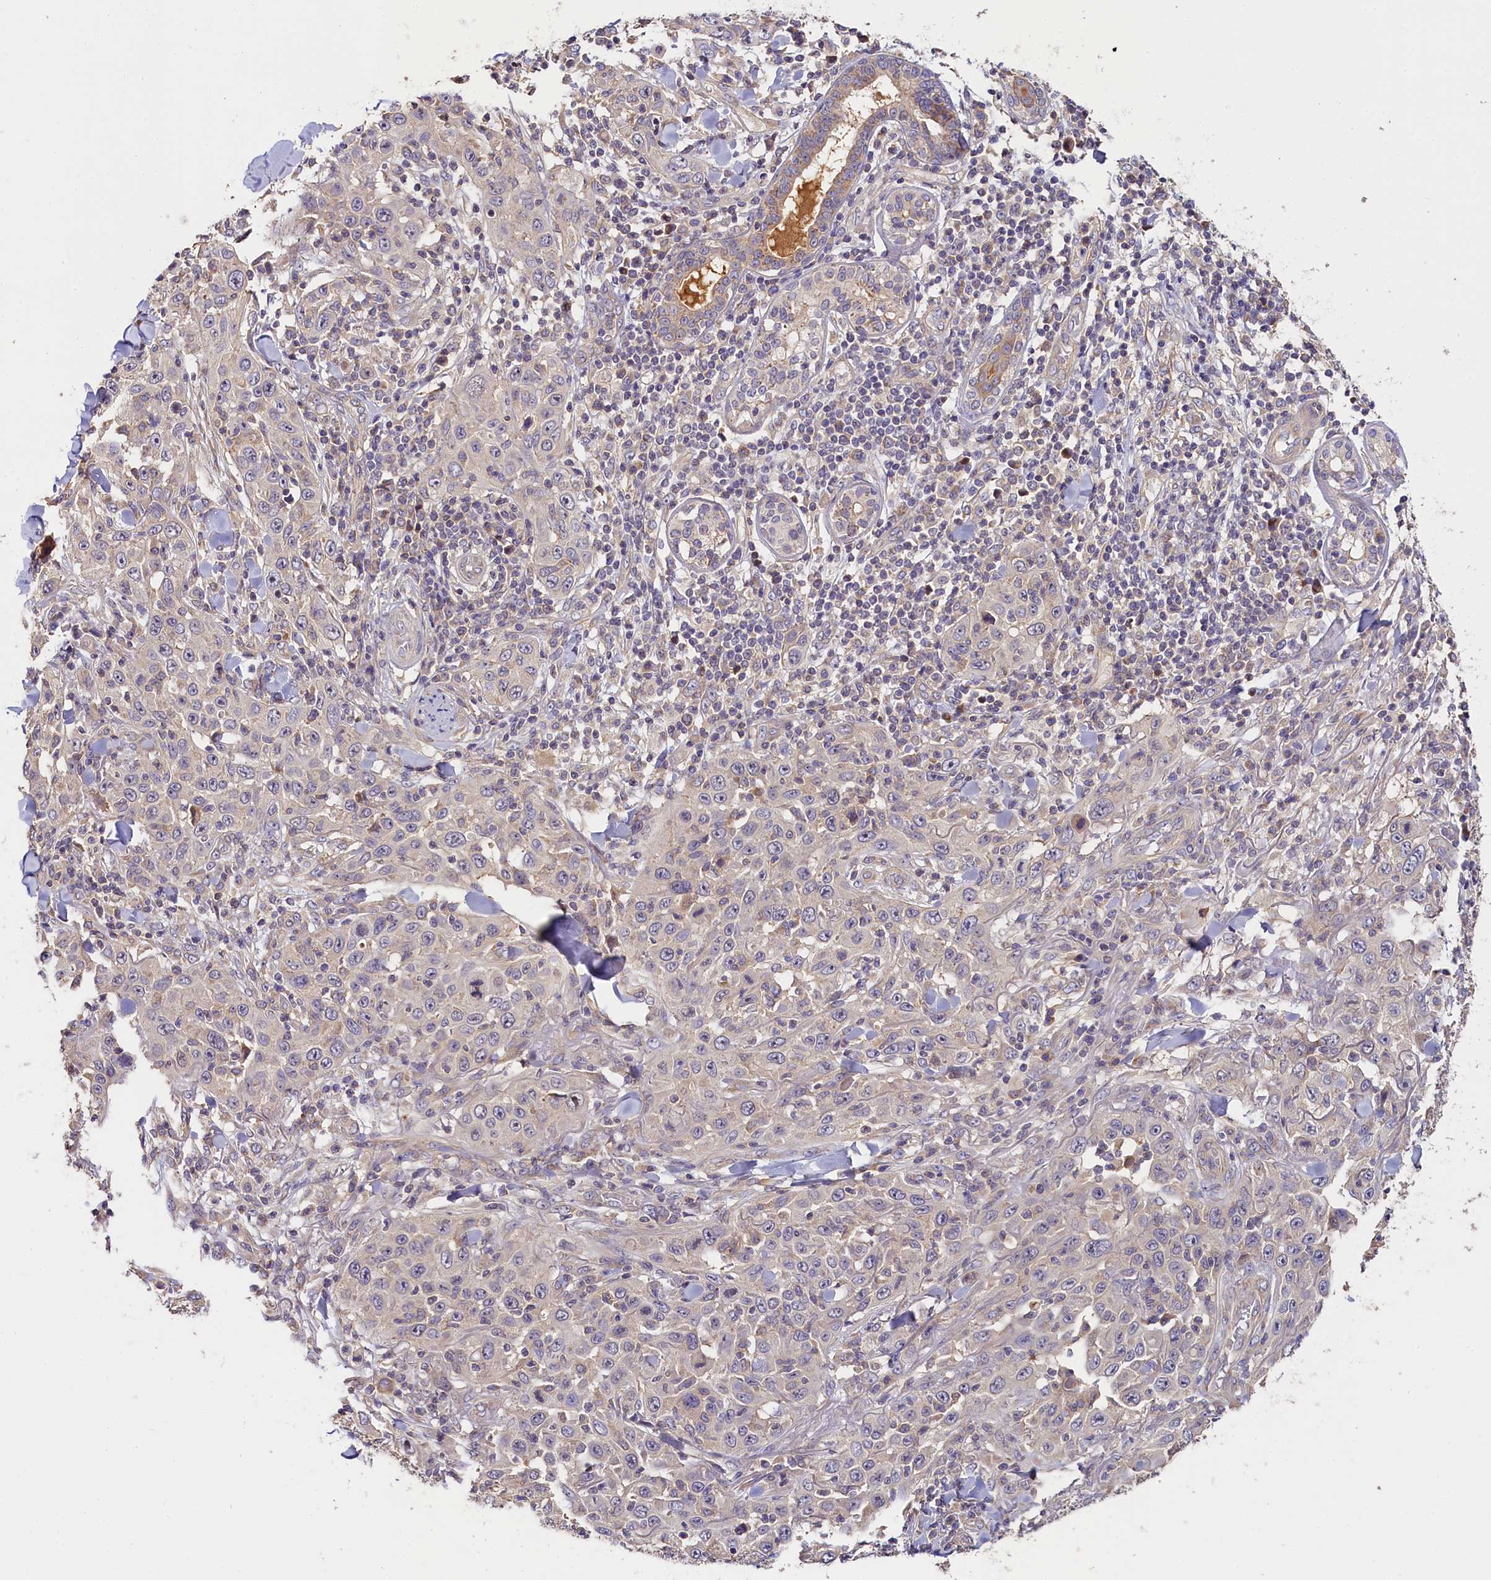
{"staining": {"intensity": "negative", "quantity": "none", "location": "none"}, "tissue": "skin cancer", "cell_type": "Tumor cells", "image_type": "cancer", "snomed": [{"axis": "morphology", "description": "Squamous cell carcinoma, NOS"}, {"axis": "topography", "description": "Skin"}], "caption": "This is an IHC photomicrograph of skin cancer (squamous cell carcinoma). There is no staining in tumor cells.", "gene": "KATNB1", "patient": {"sex": "female", "age": 88}}